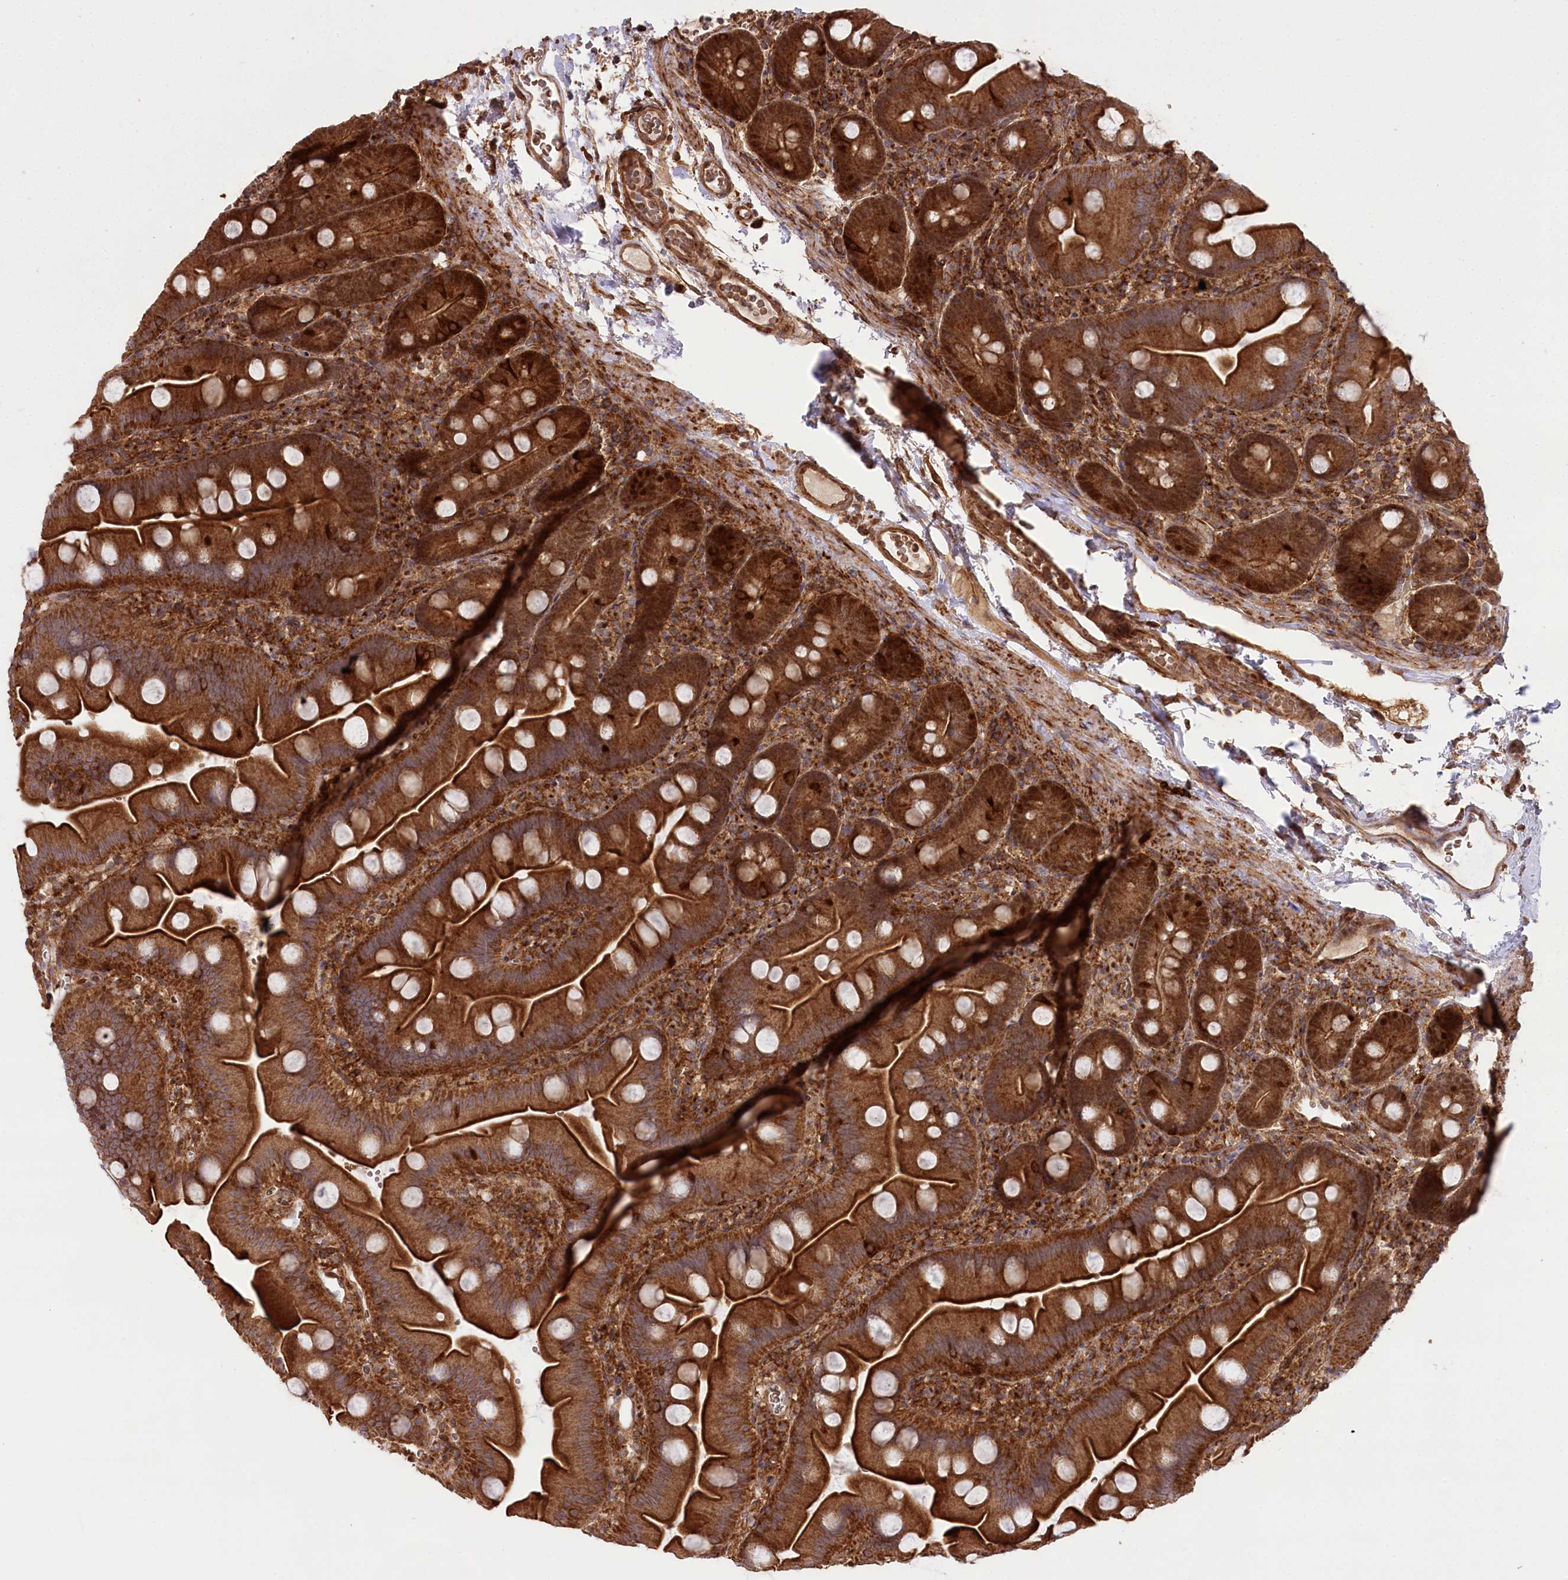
{"staining": {"intensity": "strong", "quantity": ">75%", "location": "cytoplasmic/membranous,nuclear"}, "tissue": "small intestine", "cell_type": "Glandular cells", "image_type": "normal", "snomed": [{"axis": "morphology", "description": "Normal tissue, NOS"}, {"axis": "topography", "description": "Small intestine"}], "caption": "About >75% of glandular cells in normal small intestine display strong cytoplasmic/membranous,nuclear protein positivity as visualized by brown immunohistochemical staining.", "gene": "CCDC91", "patient": {"sex": "female", "age": 68}}